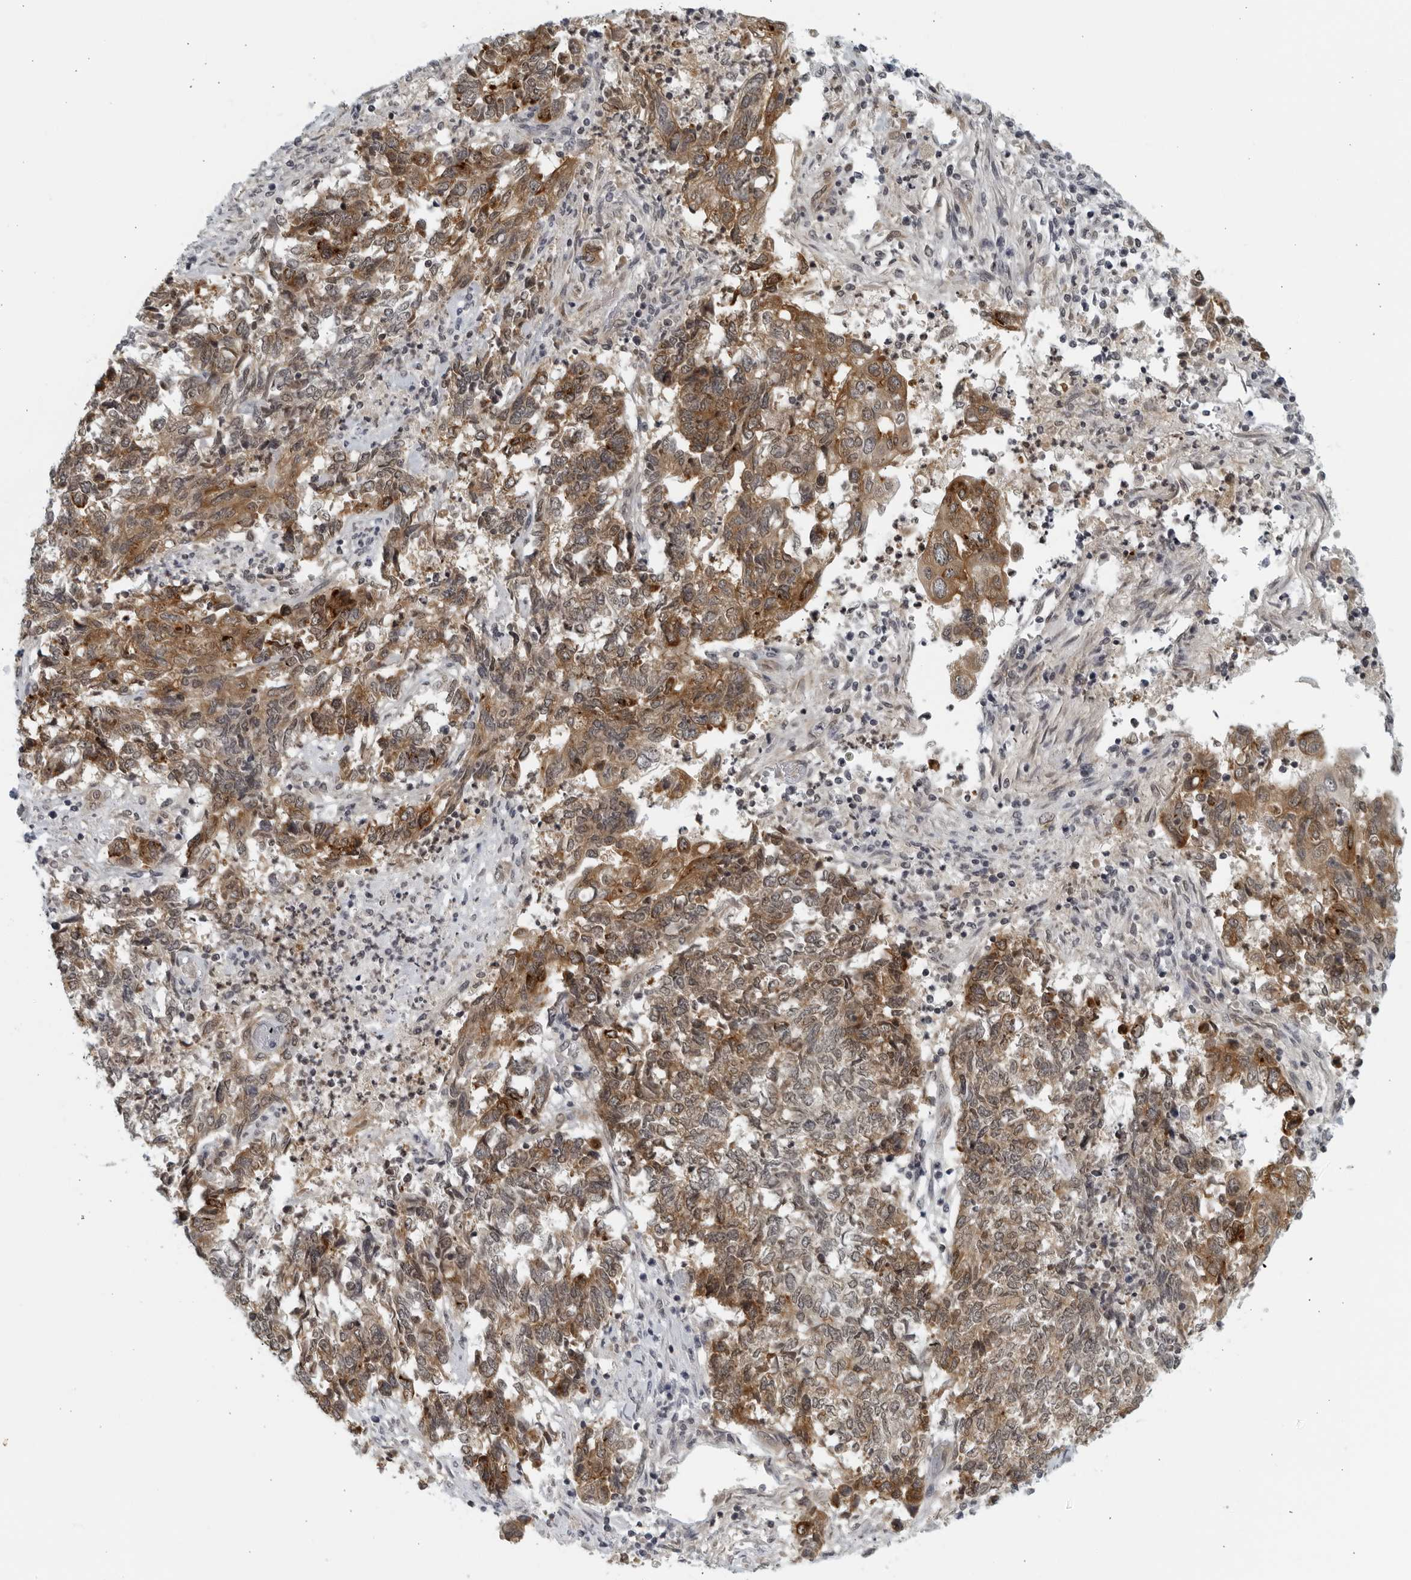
{"staining": {"intensity": "moderate", "quantity": ">75%", "location": "cytoplasmic/membranous,nuclear"}, "tissue": "endometrial cancer", "cell_type": "Tumor cells", "image_type": "cancer", "snomed": [{"axis": "morphology", "description": "Adenocarcinoma, NOS"}, {"axis": "topography", "description": "Endometrium"}], "caption": "Immunohistochemistry (DAB (3,3'-diaminobenzidine)) staining of adenocarcinoma (endometrial) reveals moderate cytoplasmic/membranous and nuclear protein expression in about >75% of tumor cells.", "gene": "RC3H1", "patient": {"sex": "female", "age": 80}}